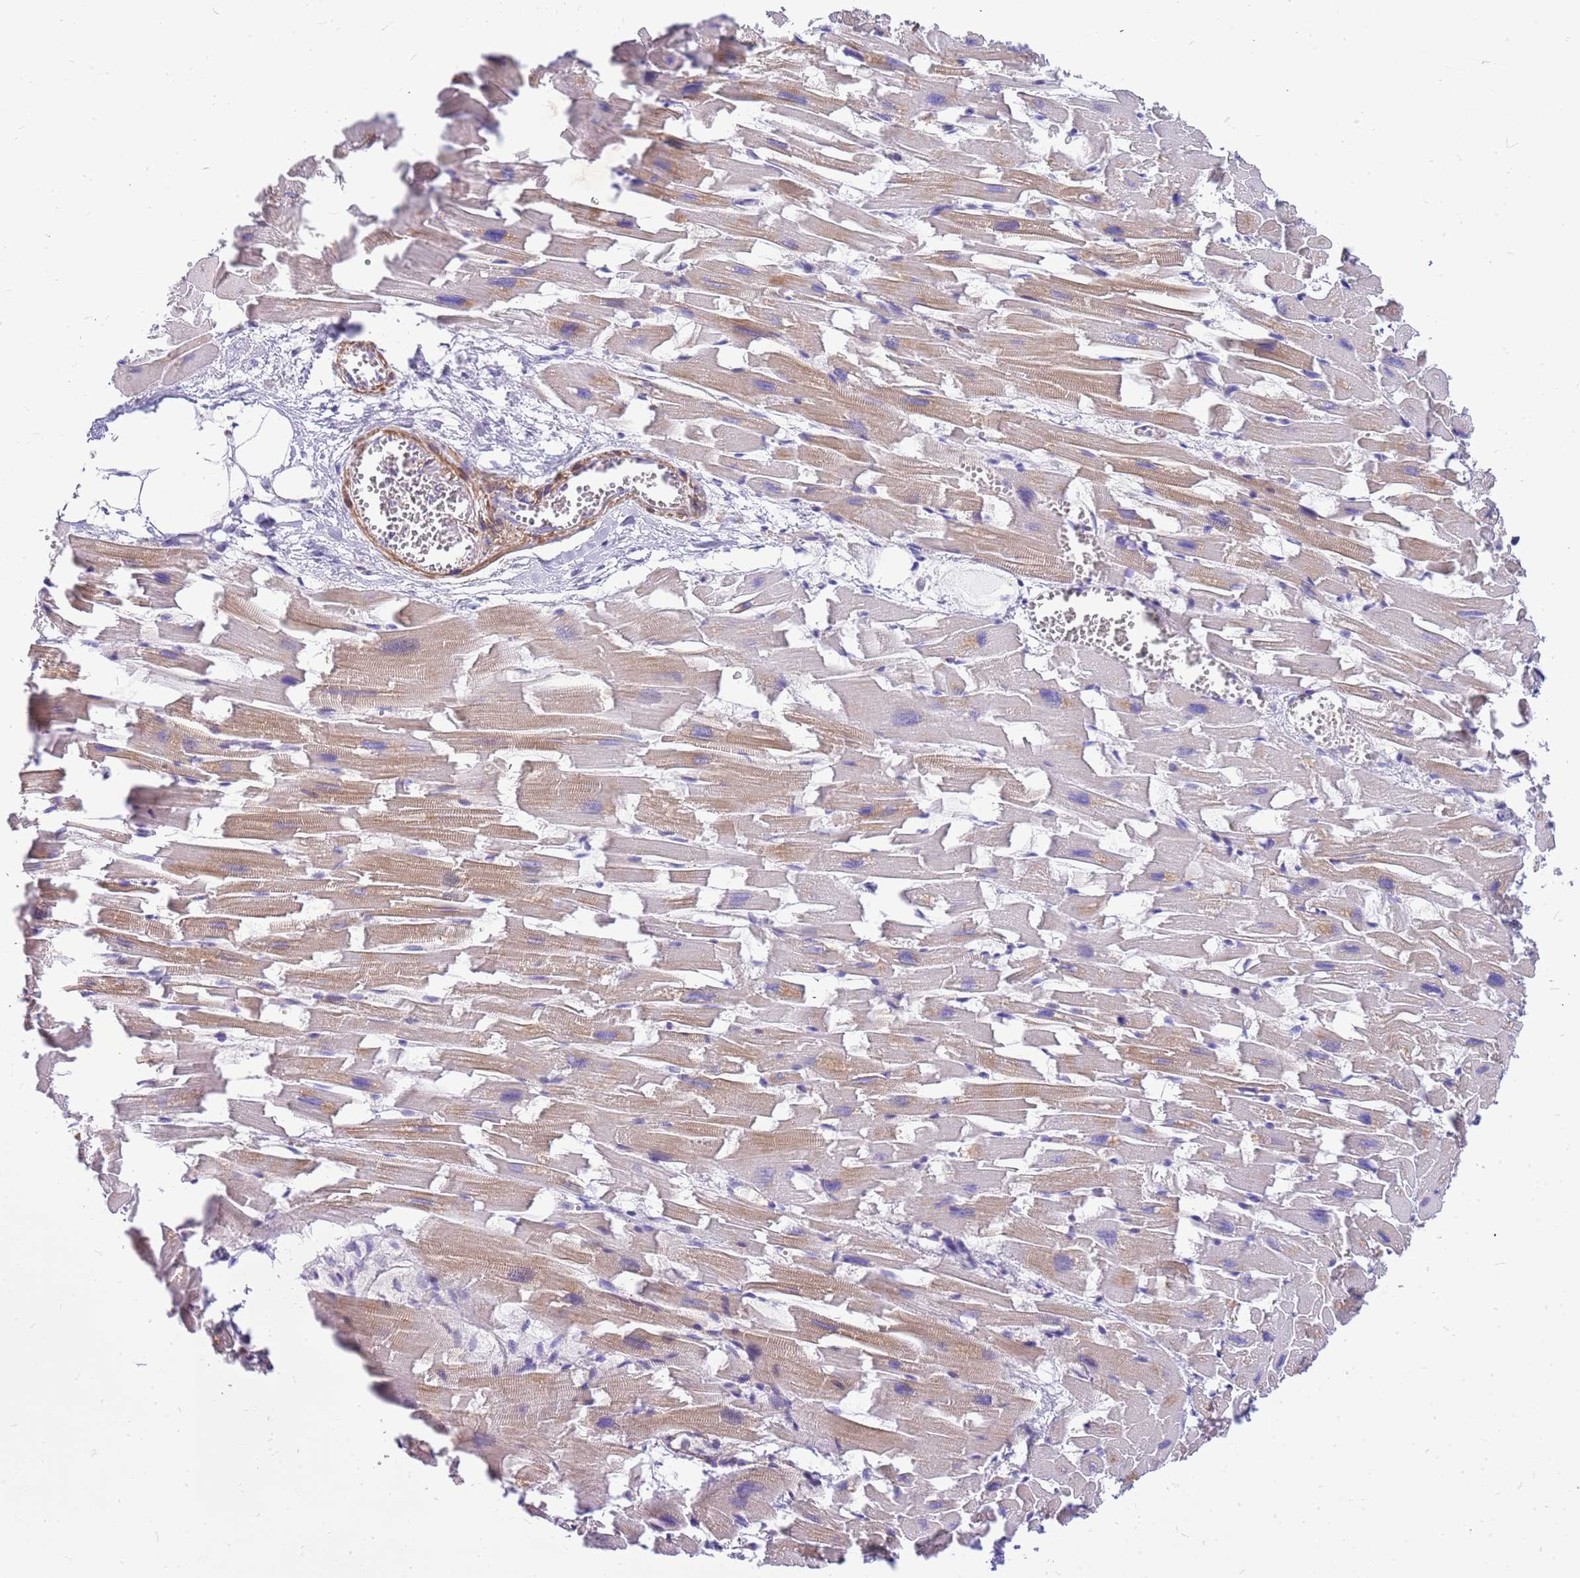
{"staining": {"intensity": "moderate", "quantity": "25%-75%", "location": "cytoplasmic/membranous"}, "tissue": "heart muscle", "cell_type": "Cardiomyocytes", "image_type": "normal", "snomed": [{"axis": "morphology", "description": "Normal tissue, NOS"}, {"axis": "topography", "description": "Heart"}], "caption": "Protein expression analysis of unremarkable heart muscle demonstrates moderate cytoplasmic/membranous positivity in approximately 25%-75% of cardiomyocytes. The protein of interest is stained brown, and the nuclei are stained in blue (DAB IHC with brightfield microscopy, high magnification).", "gene": "MVD", "patient": {"sex": "female", "age": 64}}